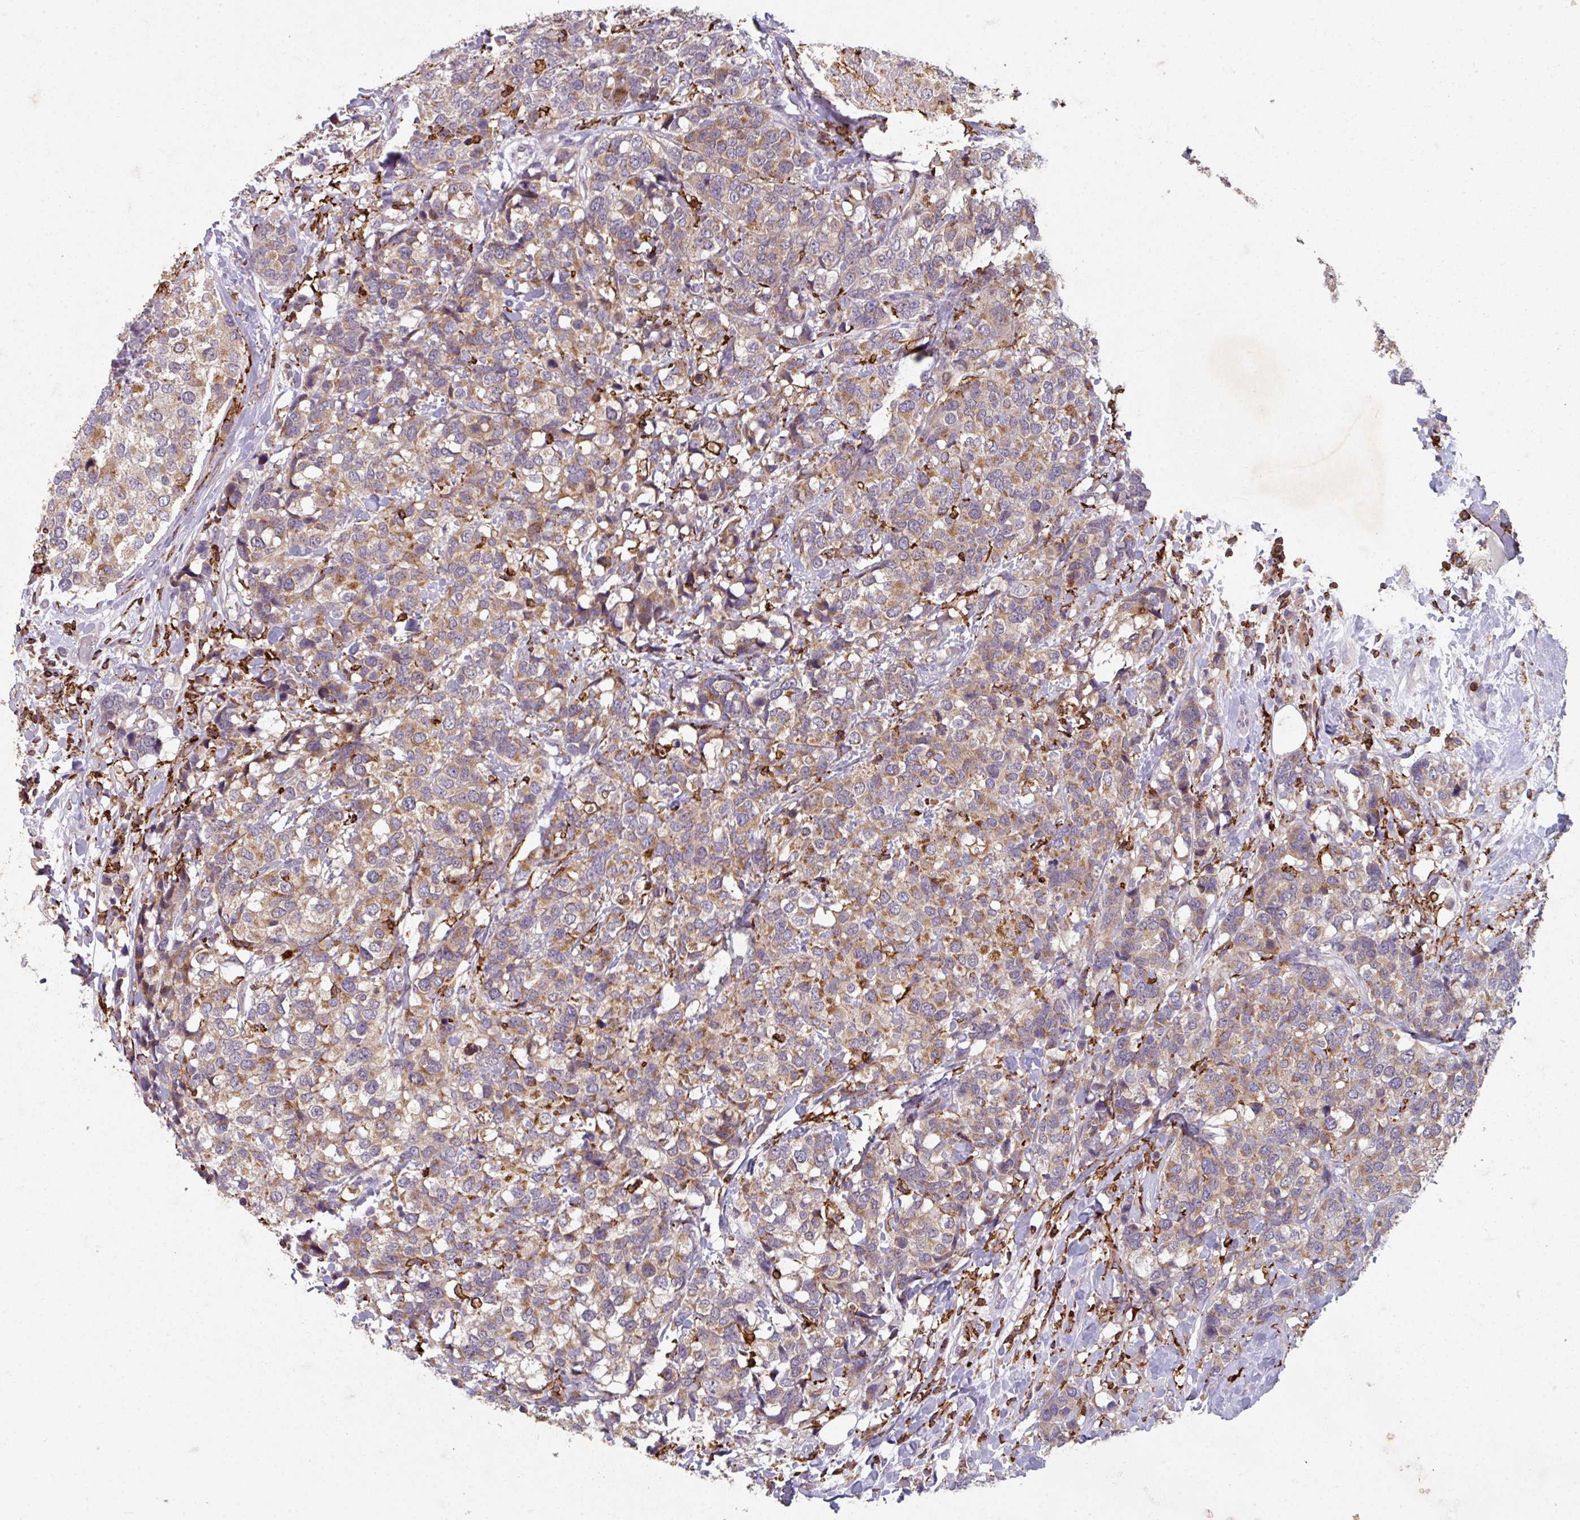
{"staining": {"intensity": "moderate", "quantity": ">75%", "location": "cytoplasmic/membranous"}, "tissue": "breast cancer", "cell_type": "Tumor cells", "image_type": "cancer", "snomed": [{"axis": "morphology", "description": "Lobular carcinoma"}, {"axis": "topography", "description": "Breast"}], "caption": "High-power microscopy captured an immunohistochemistry (IHC) histopathology image of lobular carcinoma (breast), revealing moderate cytoplasmic/membranous expression in about >75% of tumor cells. The staining was performed using DAB, with brown indicating positive protein expression. Nuclei are stained blue with hematoxylin.", "gene": "NEDD9", "patient": {"sex": "female", "age": 59}}